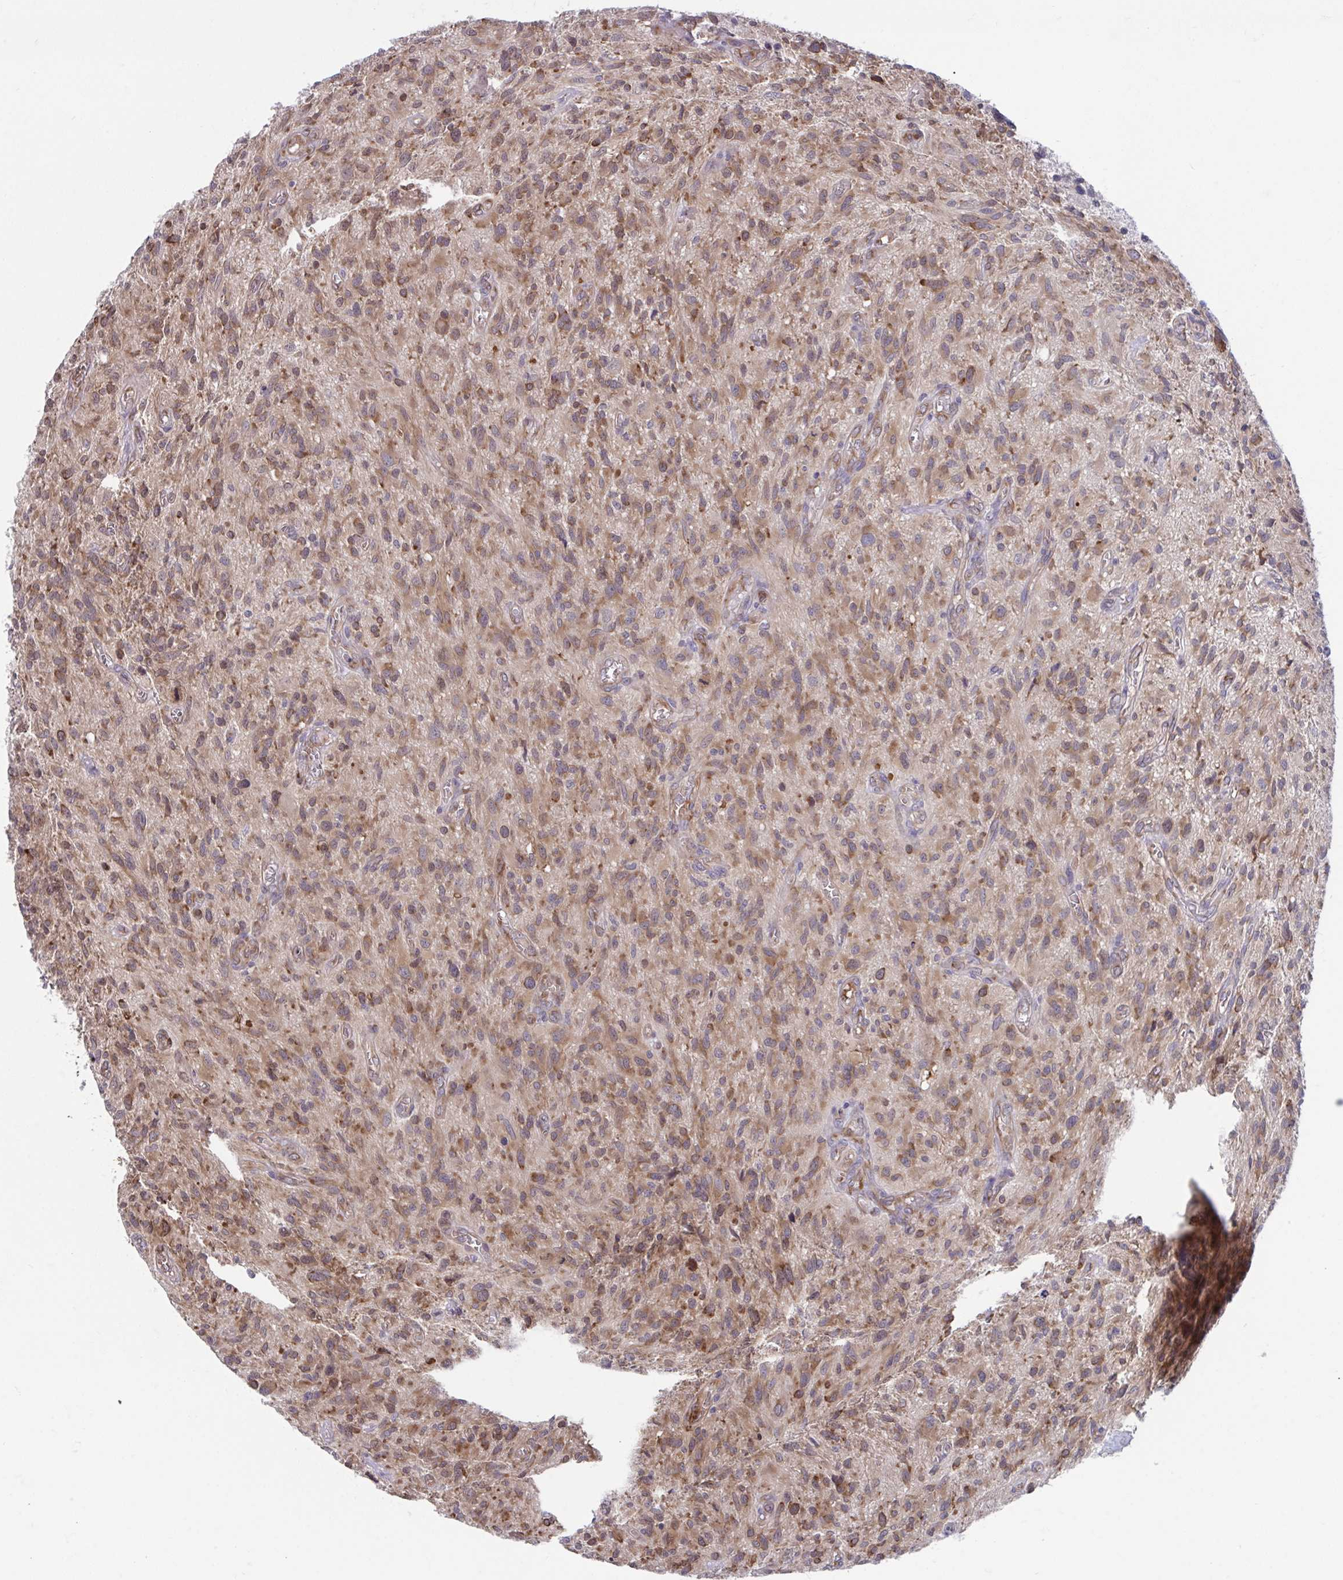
{"staining": {"intensity": "moderate", "quantity": ">75%", "location": "cytoplasmic/membranous"}, "tissue": "glioma", "cell_type": "Tumor cells", "image_type": "cancer", "snomed": [{"axis": "morphology", "description": "Glioma, malignant, High grade"}, {"axis": "topography", "description": "Brain"}], "caption": "Immunohistochemical staining of human high-grade glioma (malignant) displays moderate cytoplasmic/membranous protein positivity in about >75% of tumor cells.", "gene": "SELENON", "patient": {"sex": "male", "age": 75}}